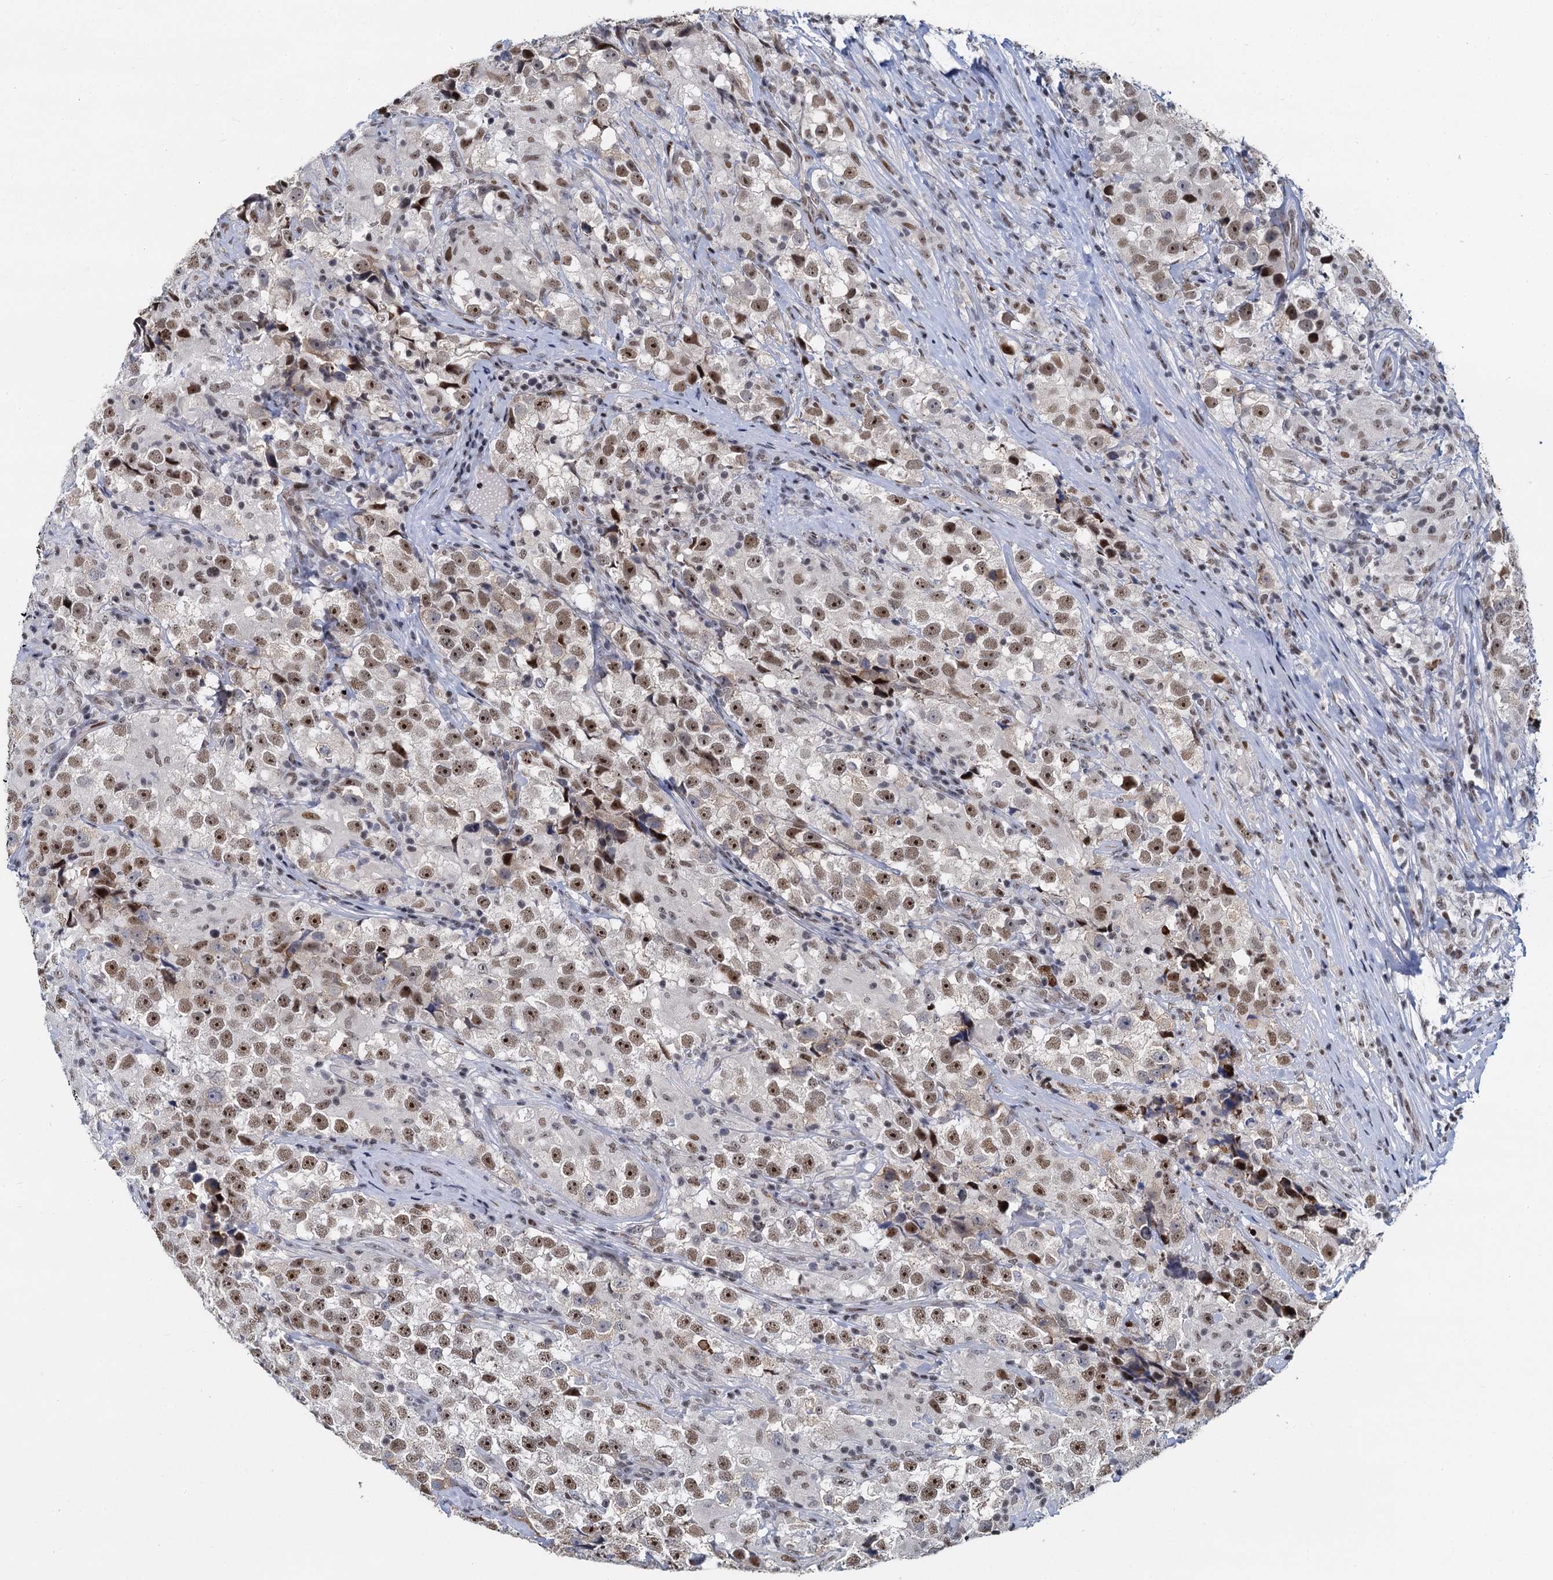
{"staining": {"intensity": "moderate", "quantity": ">75%", "location": "nuclear"}, "tissue": "testis cancer", "cell_type": "Tumor cells", "image_type": "cancer", "snomed": [{"axis": "morphology", "description": "Seminoma, NOS"}, {"axis": "topography", "description": "Testis"}], "caption": "Testis cancer stained with a brown dye shows moderate nuclear positive positivity in about >75% of tumor cells.", "gene": "ANKRD49", "patient": {"sex": "male", "age": 46}}